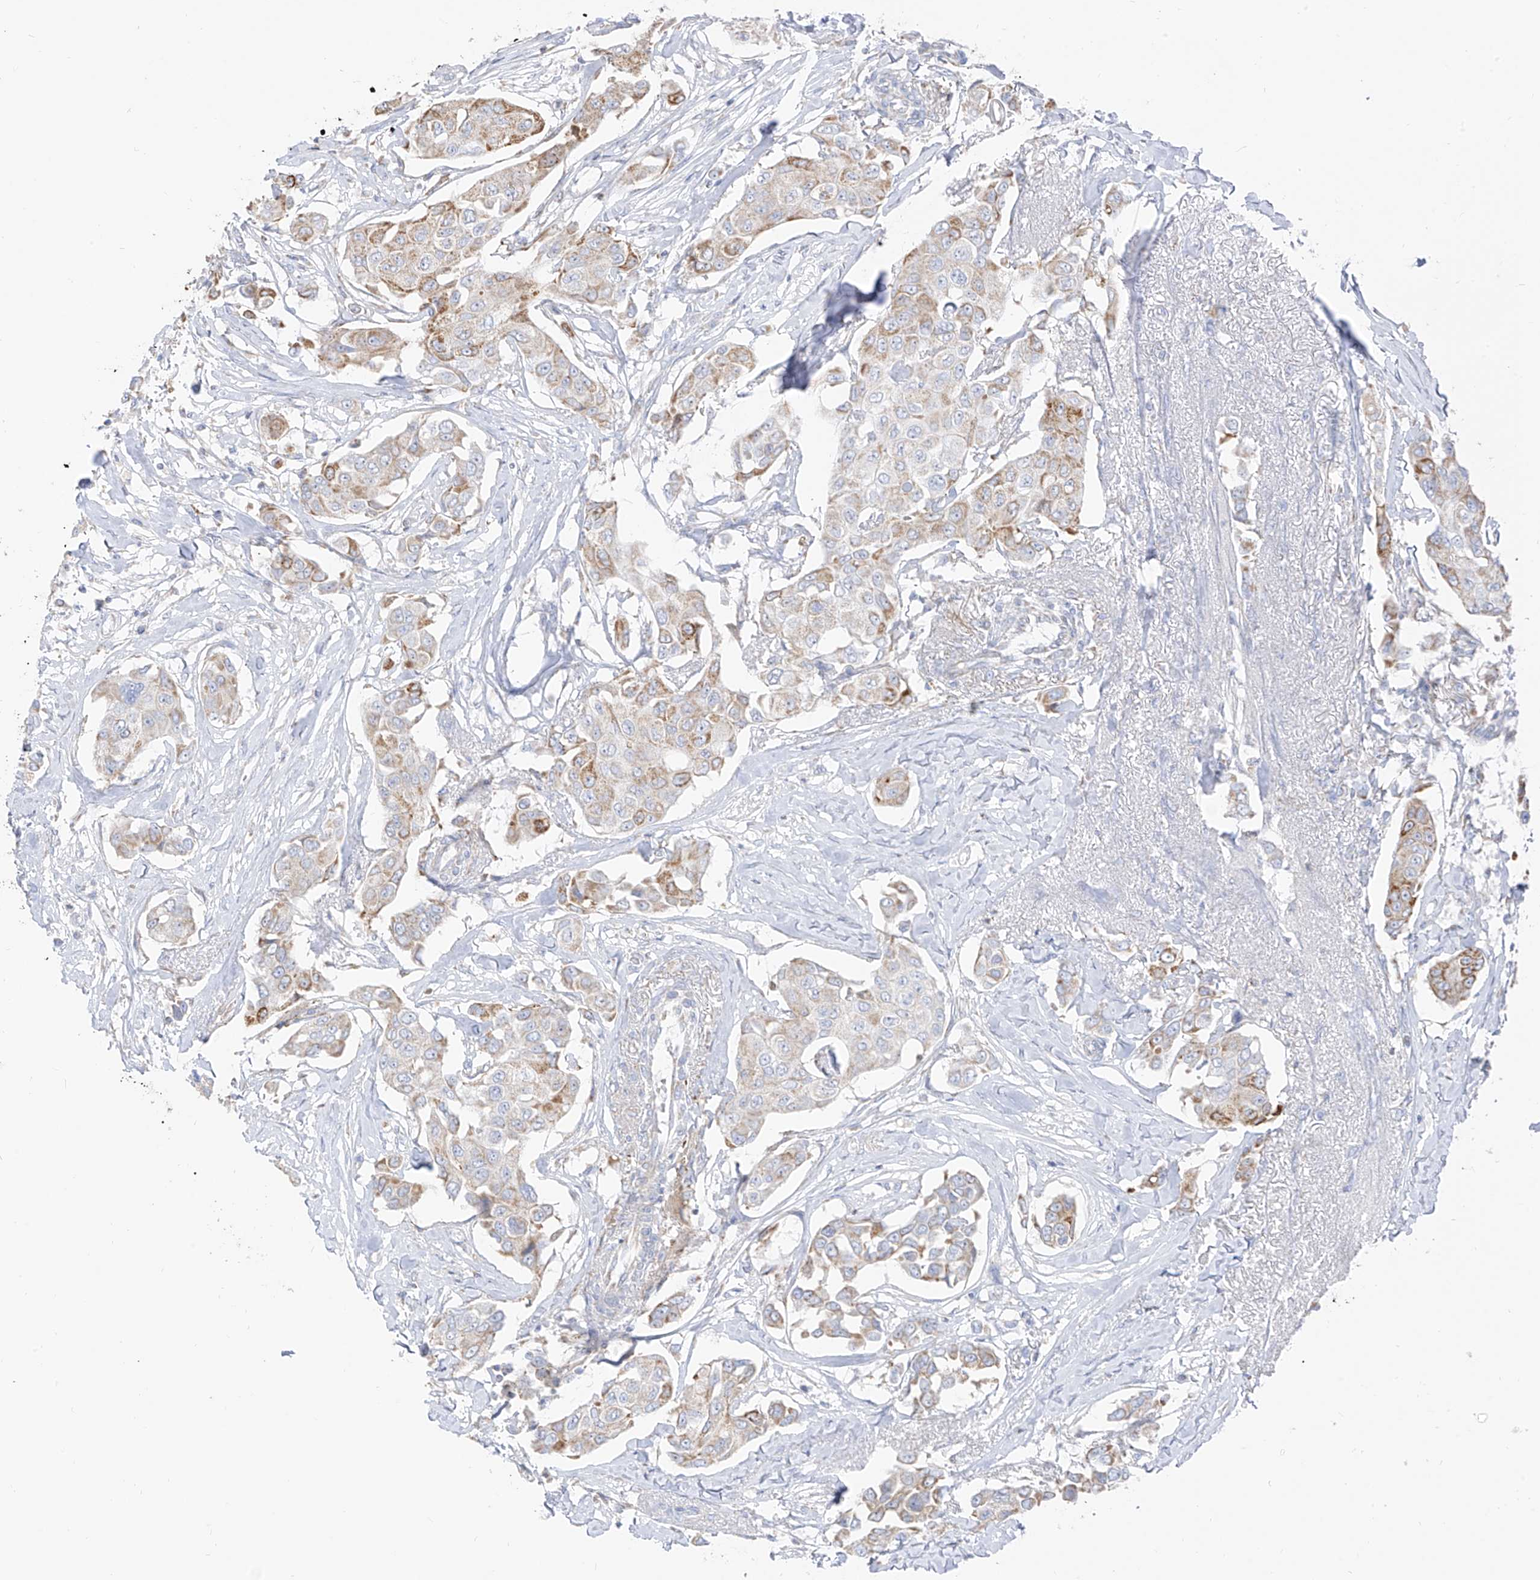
{"staining": {"intensity": "moderate", "quantity": "<25%", "location": "cytoplasmic/membranous"}, "tissue": "breast cancer", "cell_type": "Tumor cells", "image_type": "cancer", "snomed": [{"axis": "morphology", "description": "Duct carcinoma"}, {"axis": "topography", "description": "Breast"}], "caption": "Moderate cytoplasmic/membranous protein expression is appreciated in about <25% of tumor cells in intraductal carcinoma (breast).", "gene": "ETHE1", "patient": {"sex": "female", "age": 80}}